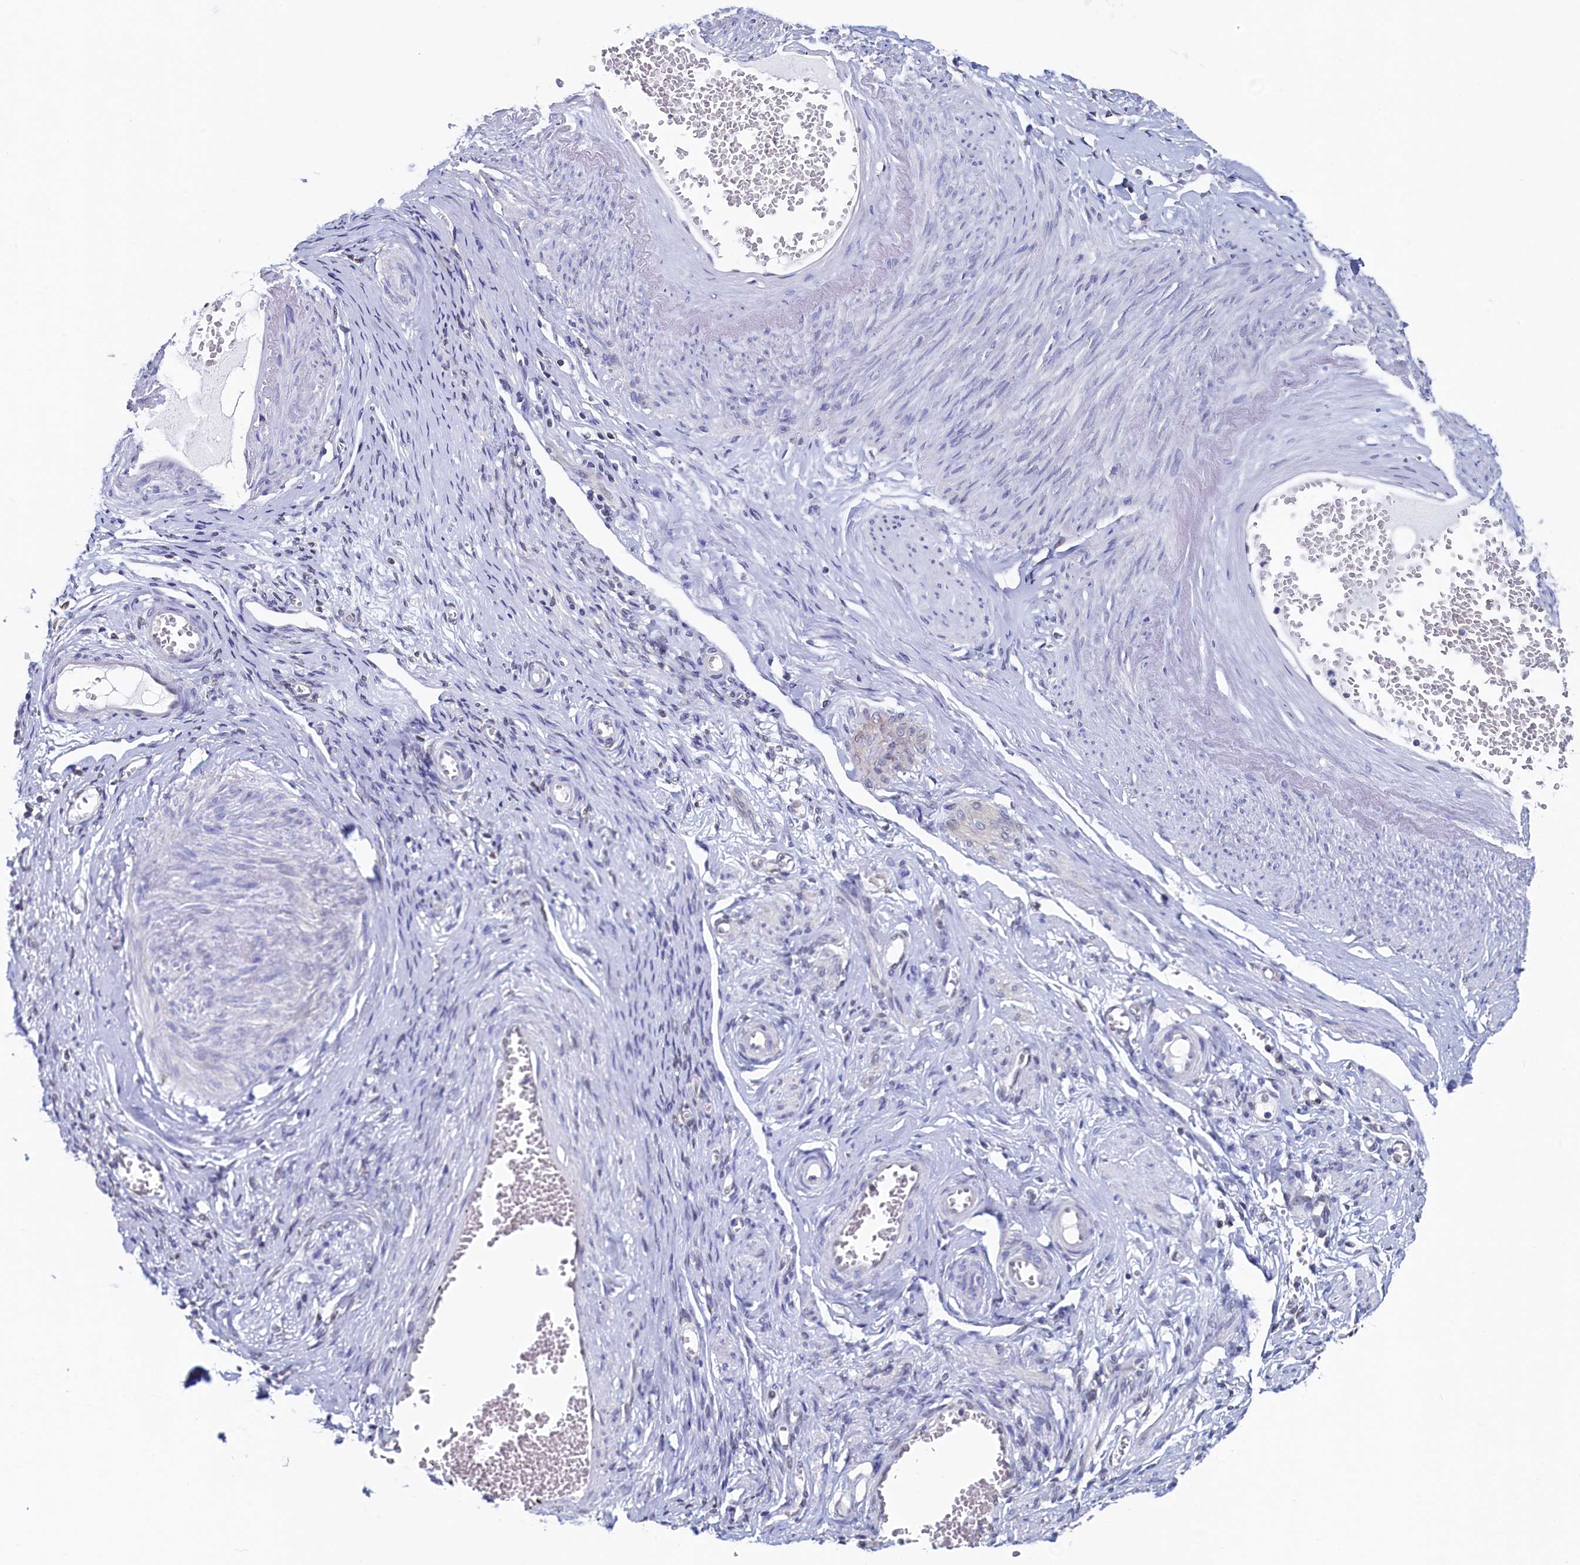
{"staining": {"intensity": "negative", "quantity": "none", "location": "none"}, "tissue": "adipose tissue", "cell_type": "Adipocytes", "image_type": "normal", "snomed": [{"axis": "morphology", "description": "Normal tissue, NOS"}, {"axis": "topography", "description": "Vascular tissue"}, {"axis": "topography", "description": "Fallopian tube"}, {"axis": "topography", "description": "Ovary"}], "caption": "High magnification brightfield microscopy of unremarkable adipose tissue stained with DAB (brown) and counterstained with hematoxylin (blue): adipocytes show no significant staining. (DAB (3,3'-diaminobenzidine) immunohistochemistry (IHC), high magnification).", "gene": "C11orf54", "patient": {"sex": "female", "age": 67}}